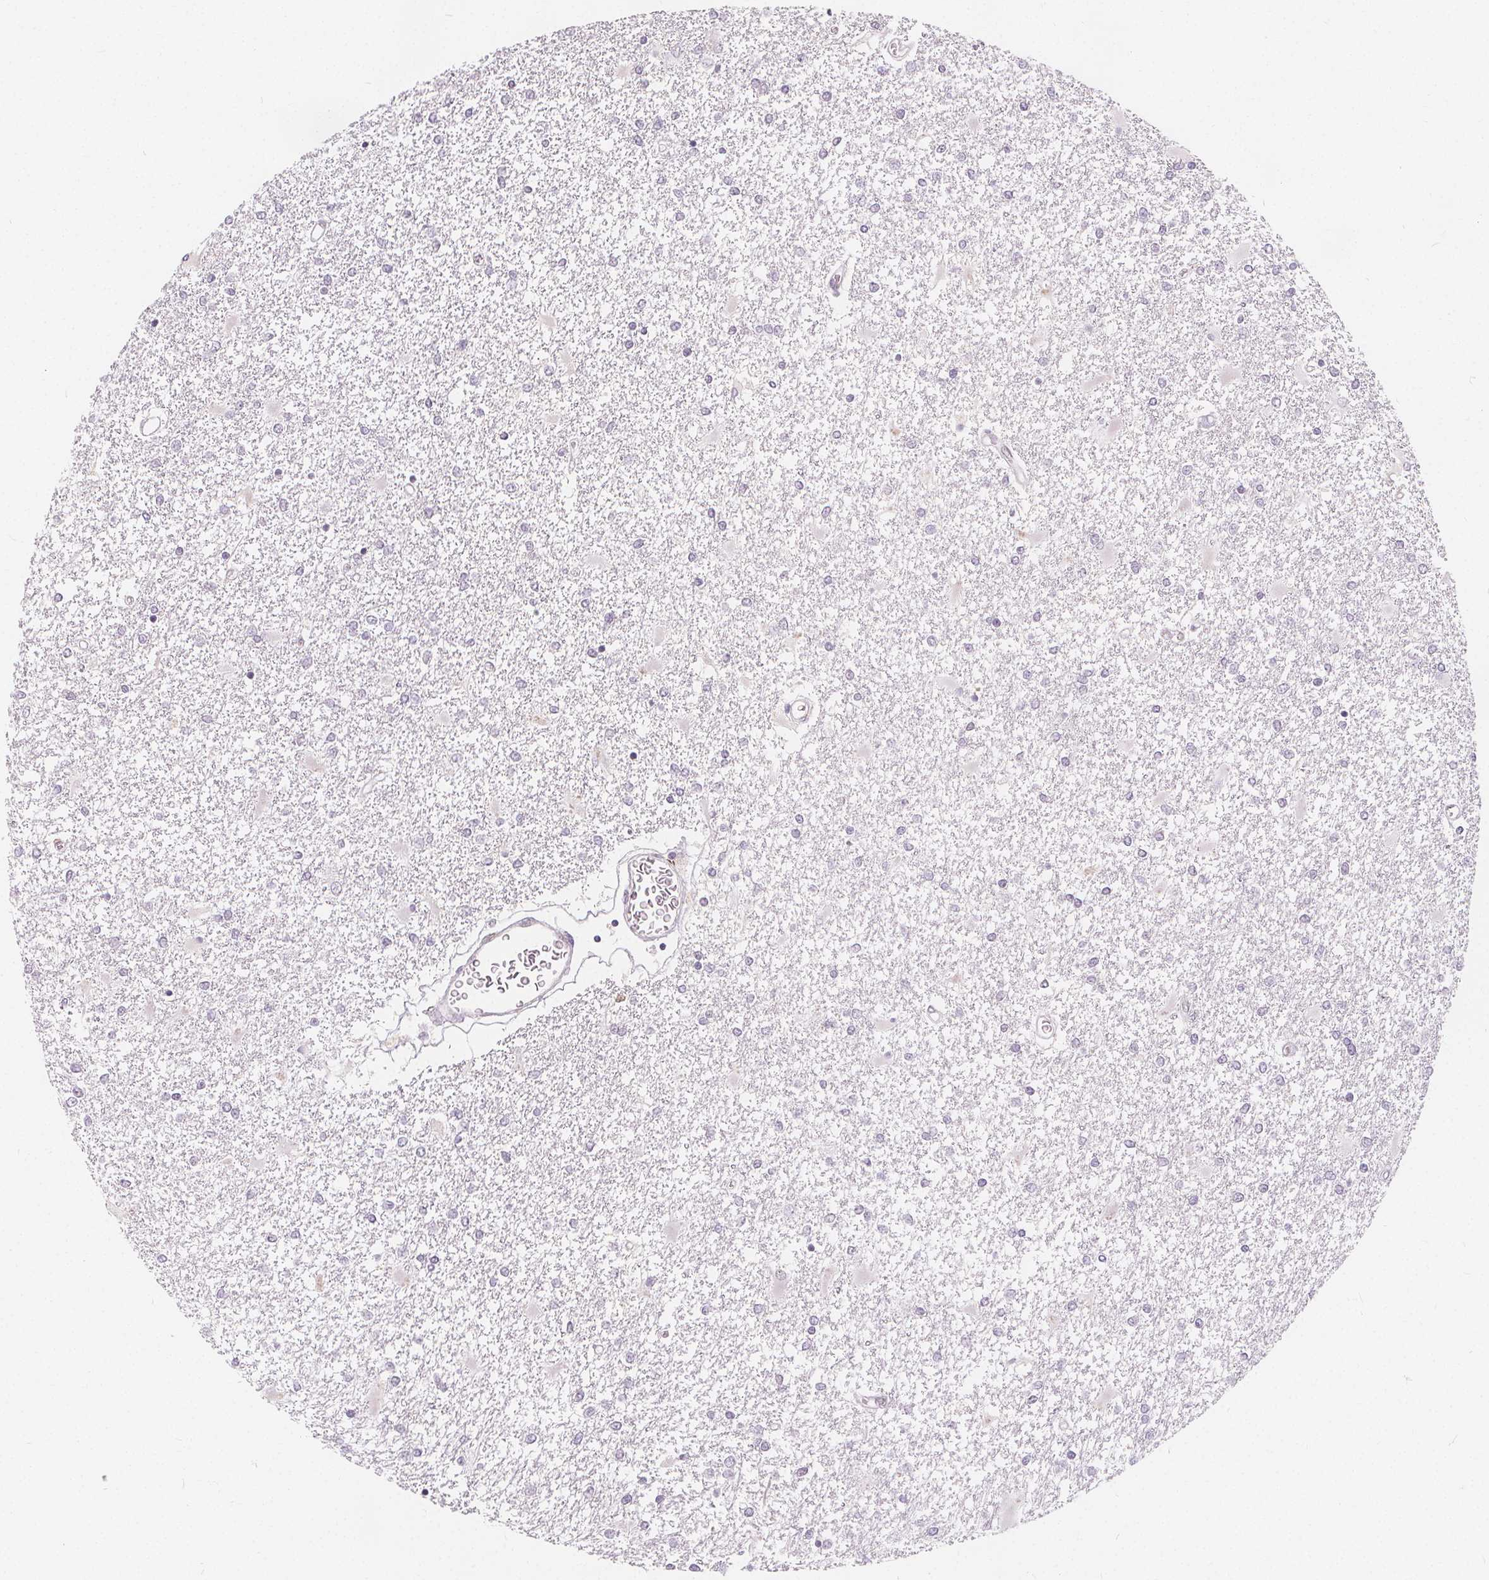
{"staining": {"intensity": "negative", "quantity": "none", "location": "none"}, "tissue": "glioma", "cell_type": "Tumor cells", "image_type": "cancer", "snomed": [{"axis": "morphology", "description": "Glioma, malignant, High grade"}, {"axis": "topography", "description": "Cerebral cortex"}], "caption": "Immunohistochemical staining of malignant glioma (high-grade) reveals no significant positivity in tumor cells. The staining was performed using DAB (3,3'-diaminobenzidine) to visualize the protein expression in brown, while the nuclei were stained in blue with hematoxylin (Magnification: 20x).", "gene": "DRC3", "patient": {"sex": "male", "age": 79}}